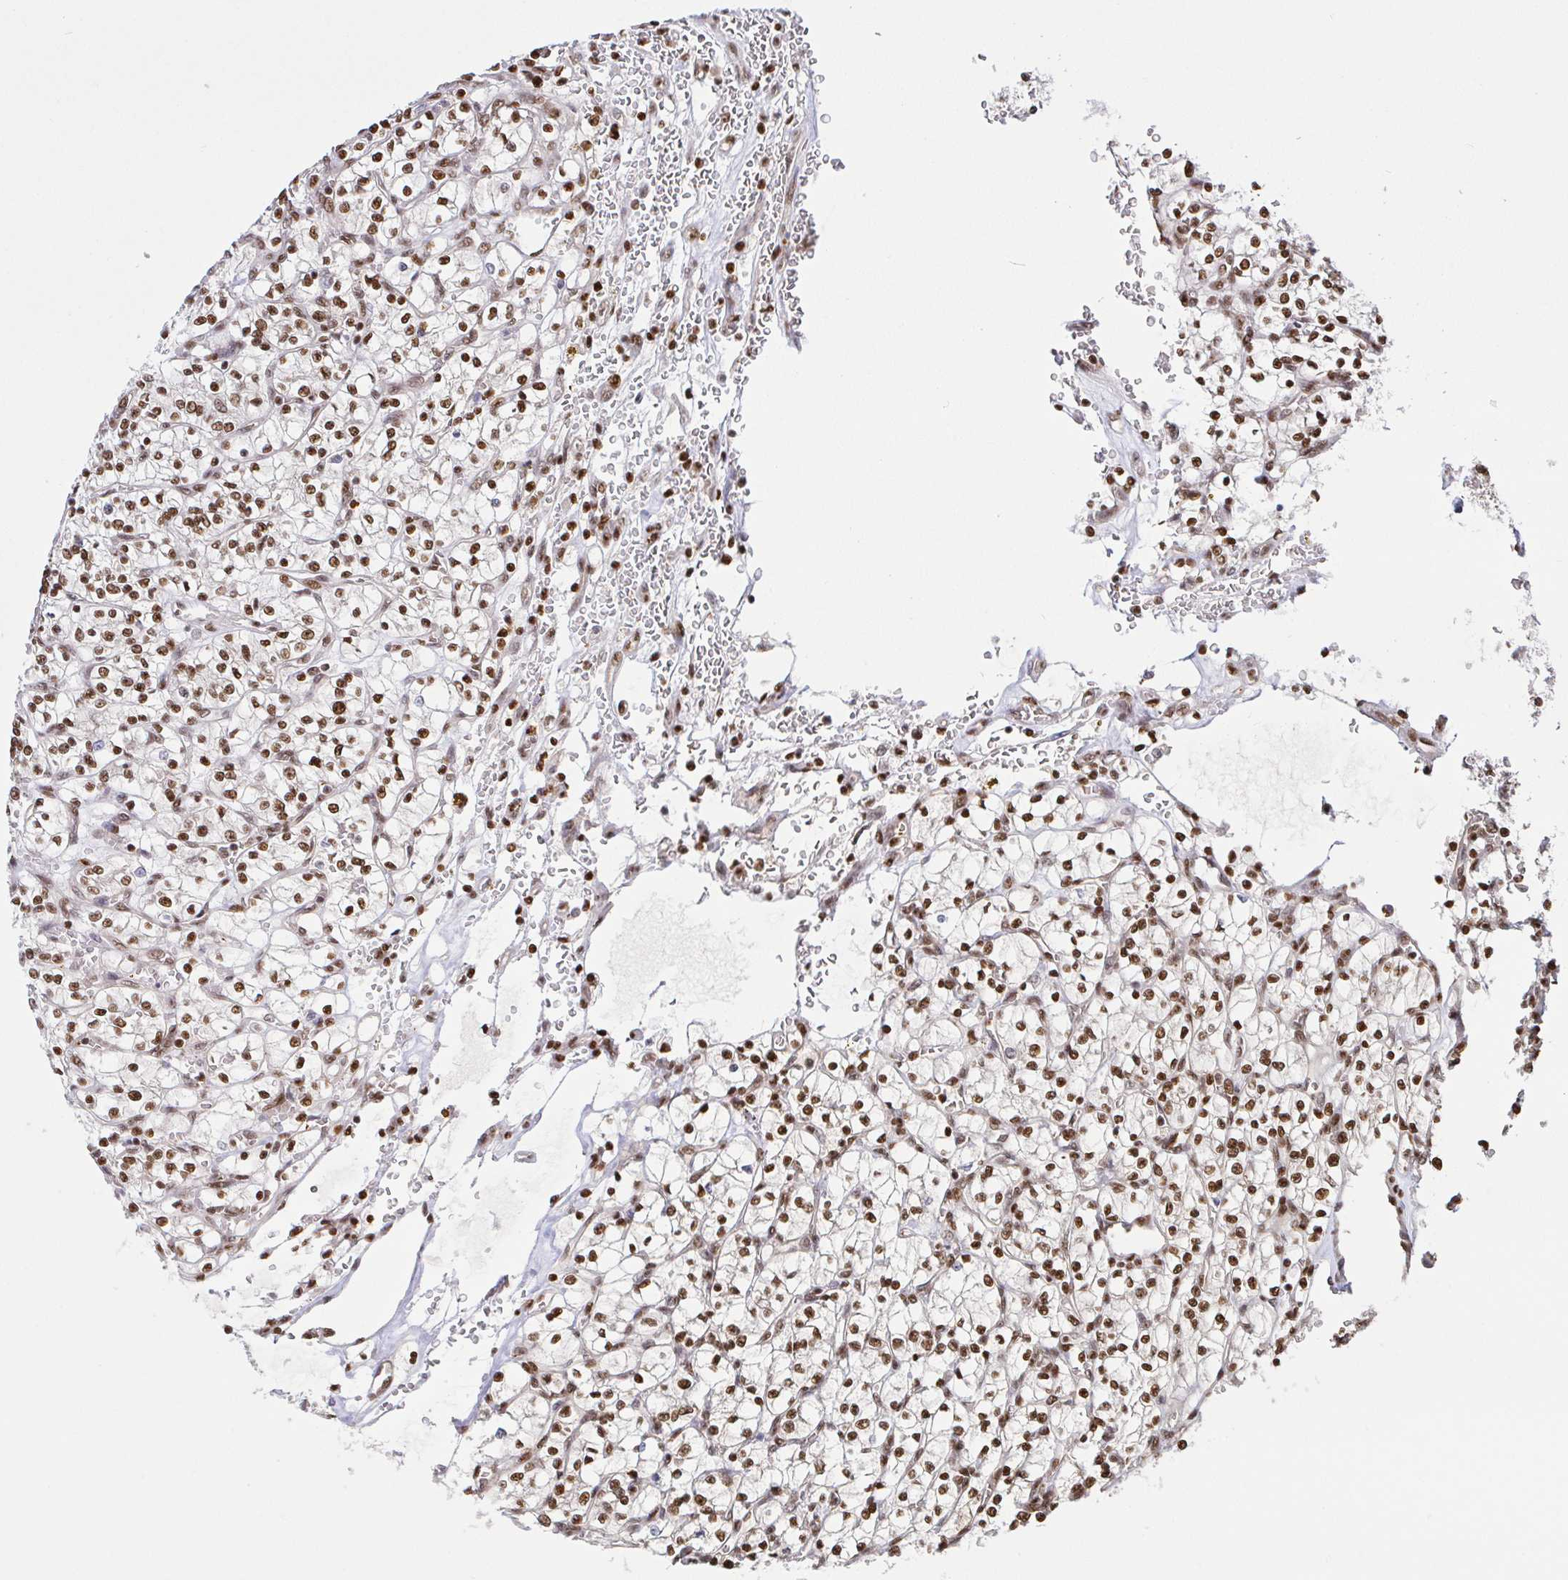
{"staining": {"intensity": "moderate", "quantity": ">75%", "location": "nuclear"}, "tissue": "renal cancer", "cell_type": "Tumor cells", "image_type": "cancer", "snomed": [{"axis": "morphology", "description": "Adenocarcinoma, NOS"}, {"axis": "topography", "description": "Kidney"}], "caption": "Immunohistochemistry (IHC) histopathology image of neoplastic tissue: human renal cancer stained using IHC shows medium levels of moderate protein expression localized specifically in the nuclear of tumor cells, appearing as a nuclear brown color.", "gene": "SP3", "patient": {"sex": "female", "age": 64}}